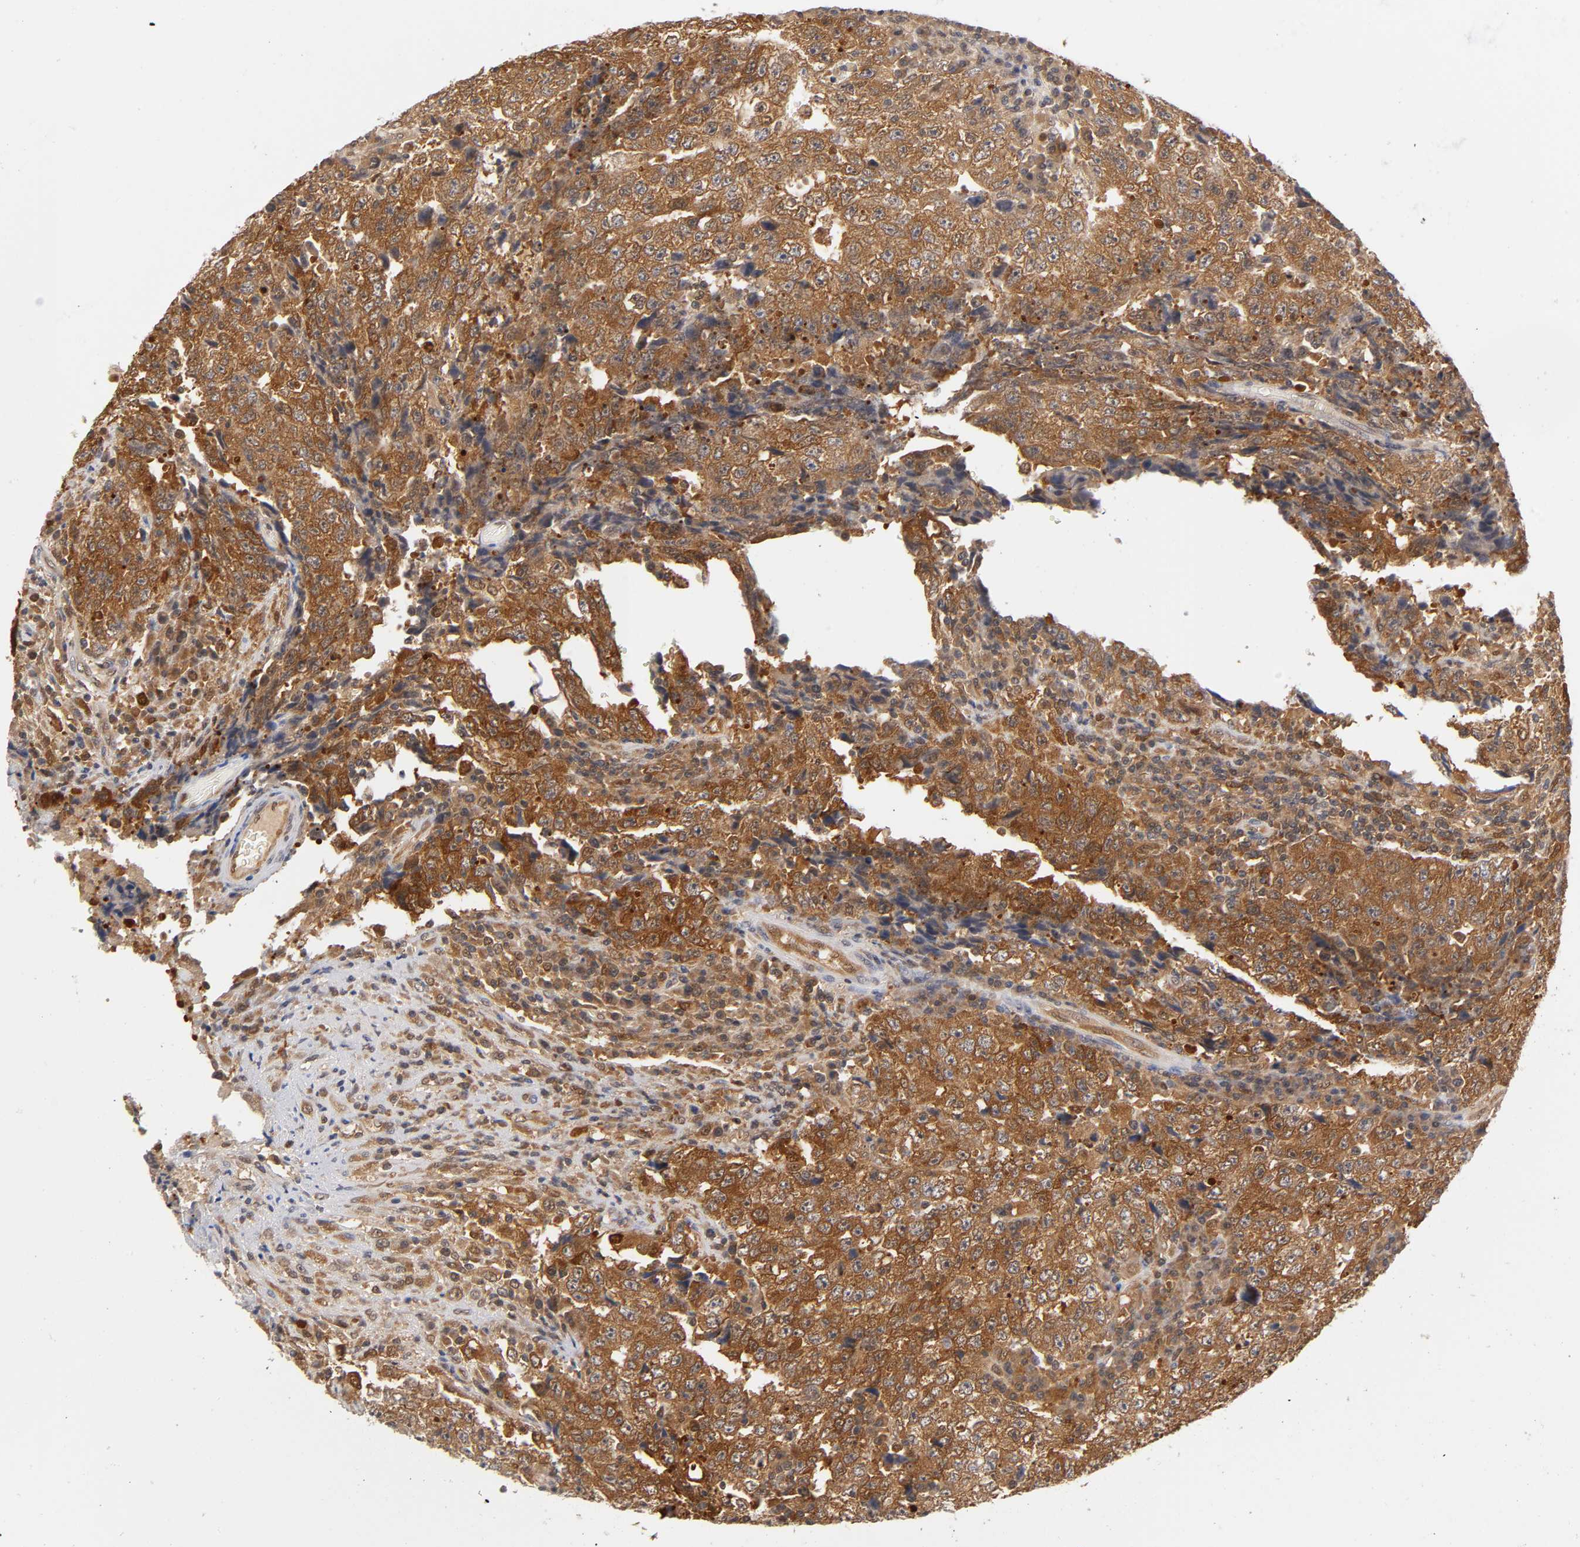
{"staining": {"intensity": "strong", "quantity": ">75%", "location": "cytoplasmic/membranous"}, "tissue": "testis cancer", "cell_type": "Tumor cells", "image_type": "cancer", "snomed": [{"axis": "morphology", "description": "Necrosis, NOS"}, {"axis": "morphology", "description": "Carcinoma, Embryonal, NOS"}, {"axis": "topography", "description": "Testis"}], "caption": "Immunohistochemistry (IHC) image of neoplastic tissue: human testis cancer (embryonal carcinoma) stained using IHC displays high levels of strong protein expression localized specifically in the cytoplasmic/membranous of tumor cells, appearing as a cytoplasmic/membranous brown color.", "gene": "DFFB", "patient": {"sex": "male", "age": 19}}